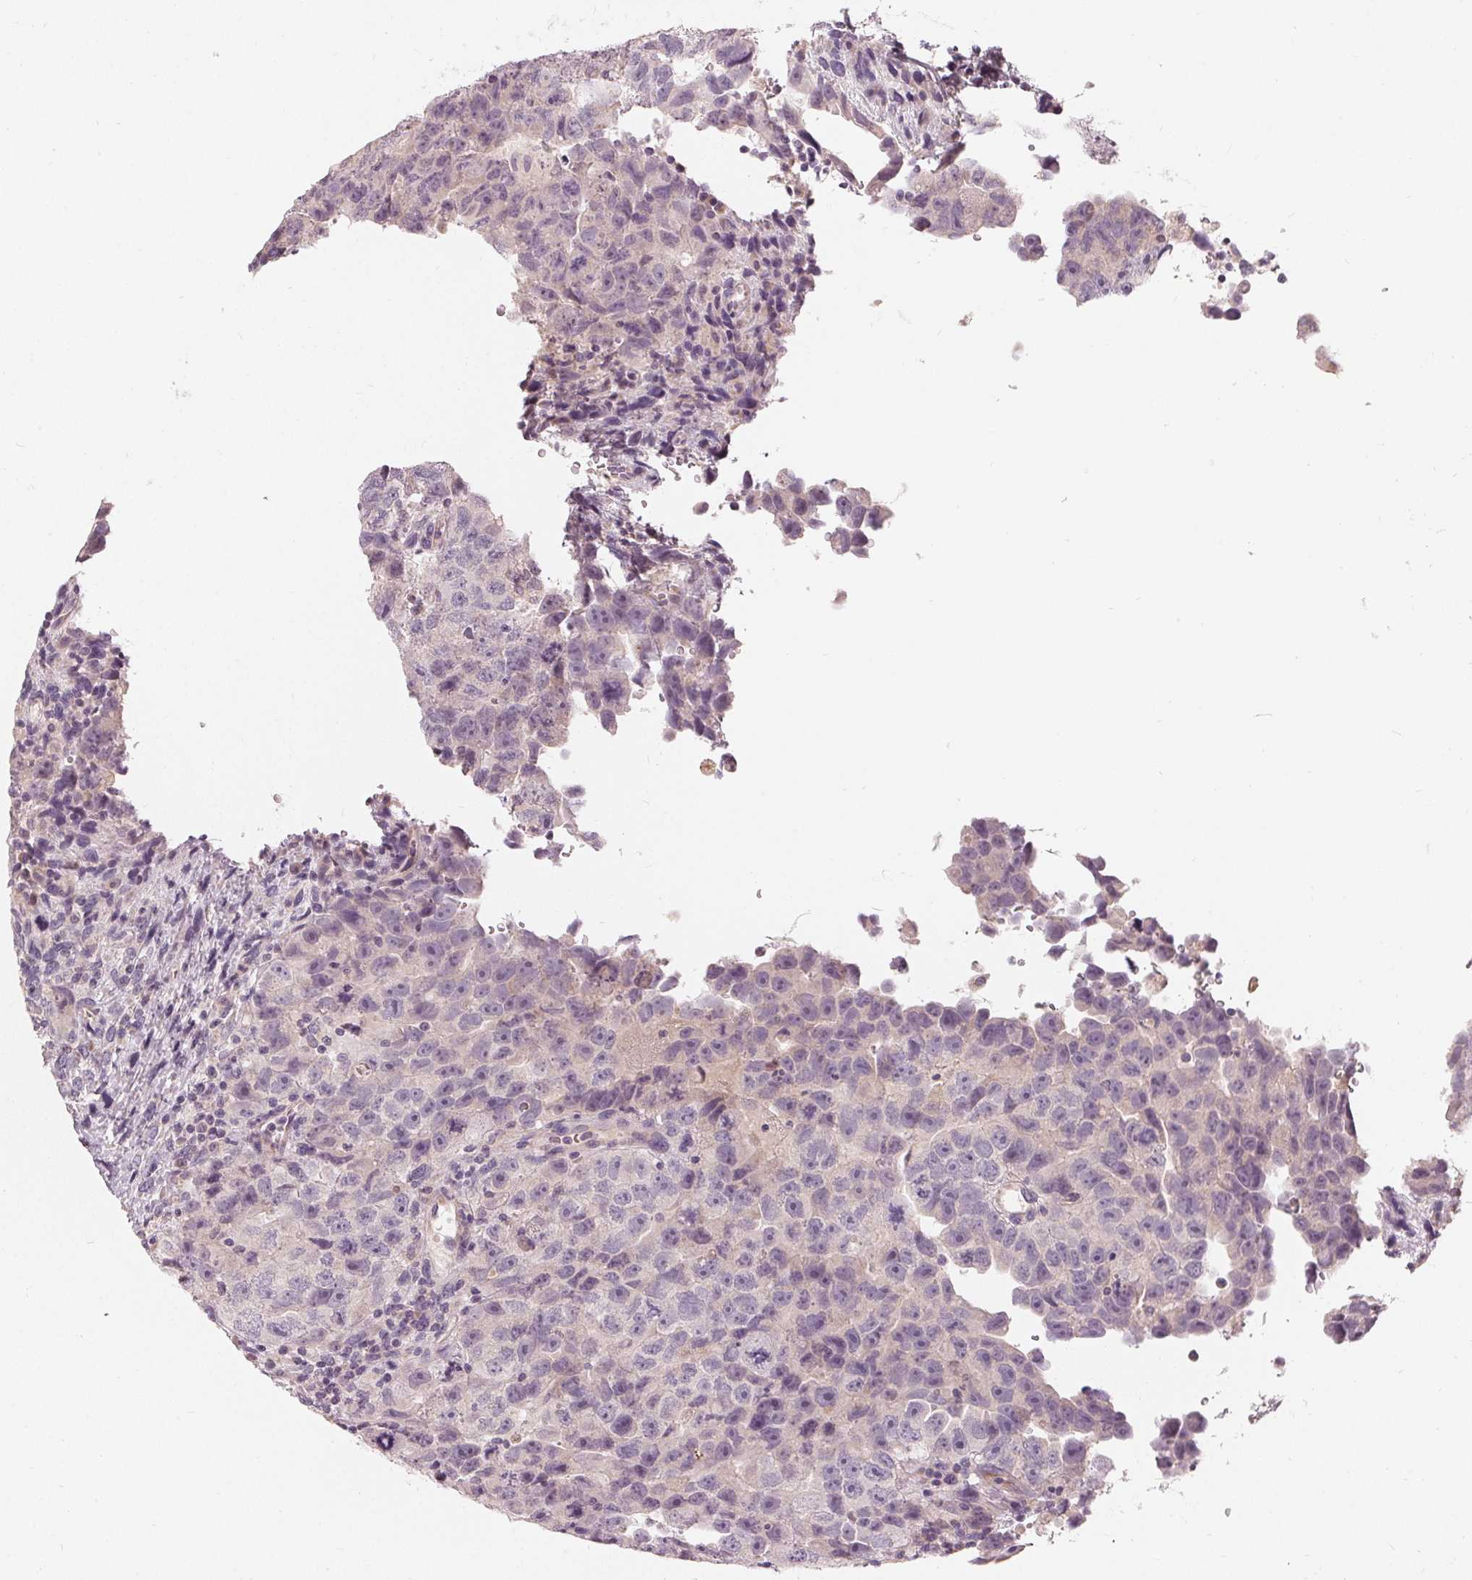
{"staining": {"intensity": "negative", "quantity": "none", "location": "none"}, "tissue": "testis cancer", "cell_type": "Tumor cells", "image_type": "cancer", "snomed": [{"axis": "morphology", "description": "Carcinoma, Embryonal, NOS"}, {"axis": "topography", "description": "Testis"}], "caption": "Human testis embryonal carcinoma stained for a protein using immunohistochemistry reveals no expression in tumor cells.", "gene": "TRIM60", "patient": {"sex": "male", "age": 24}}